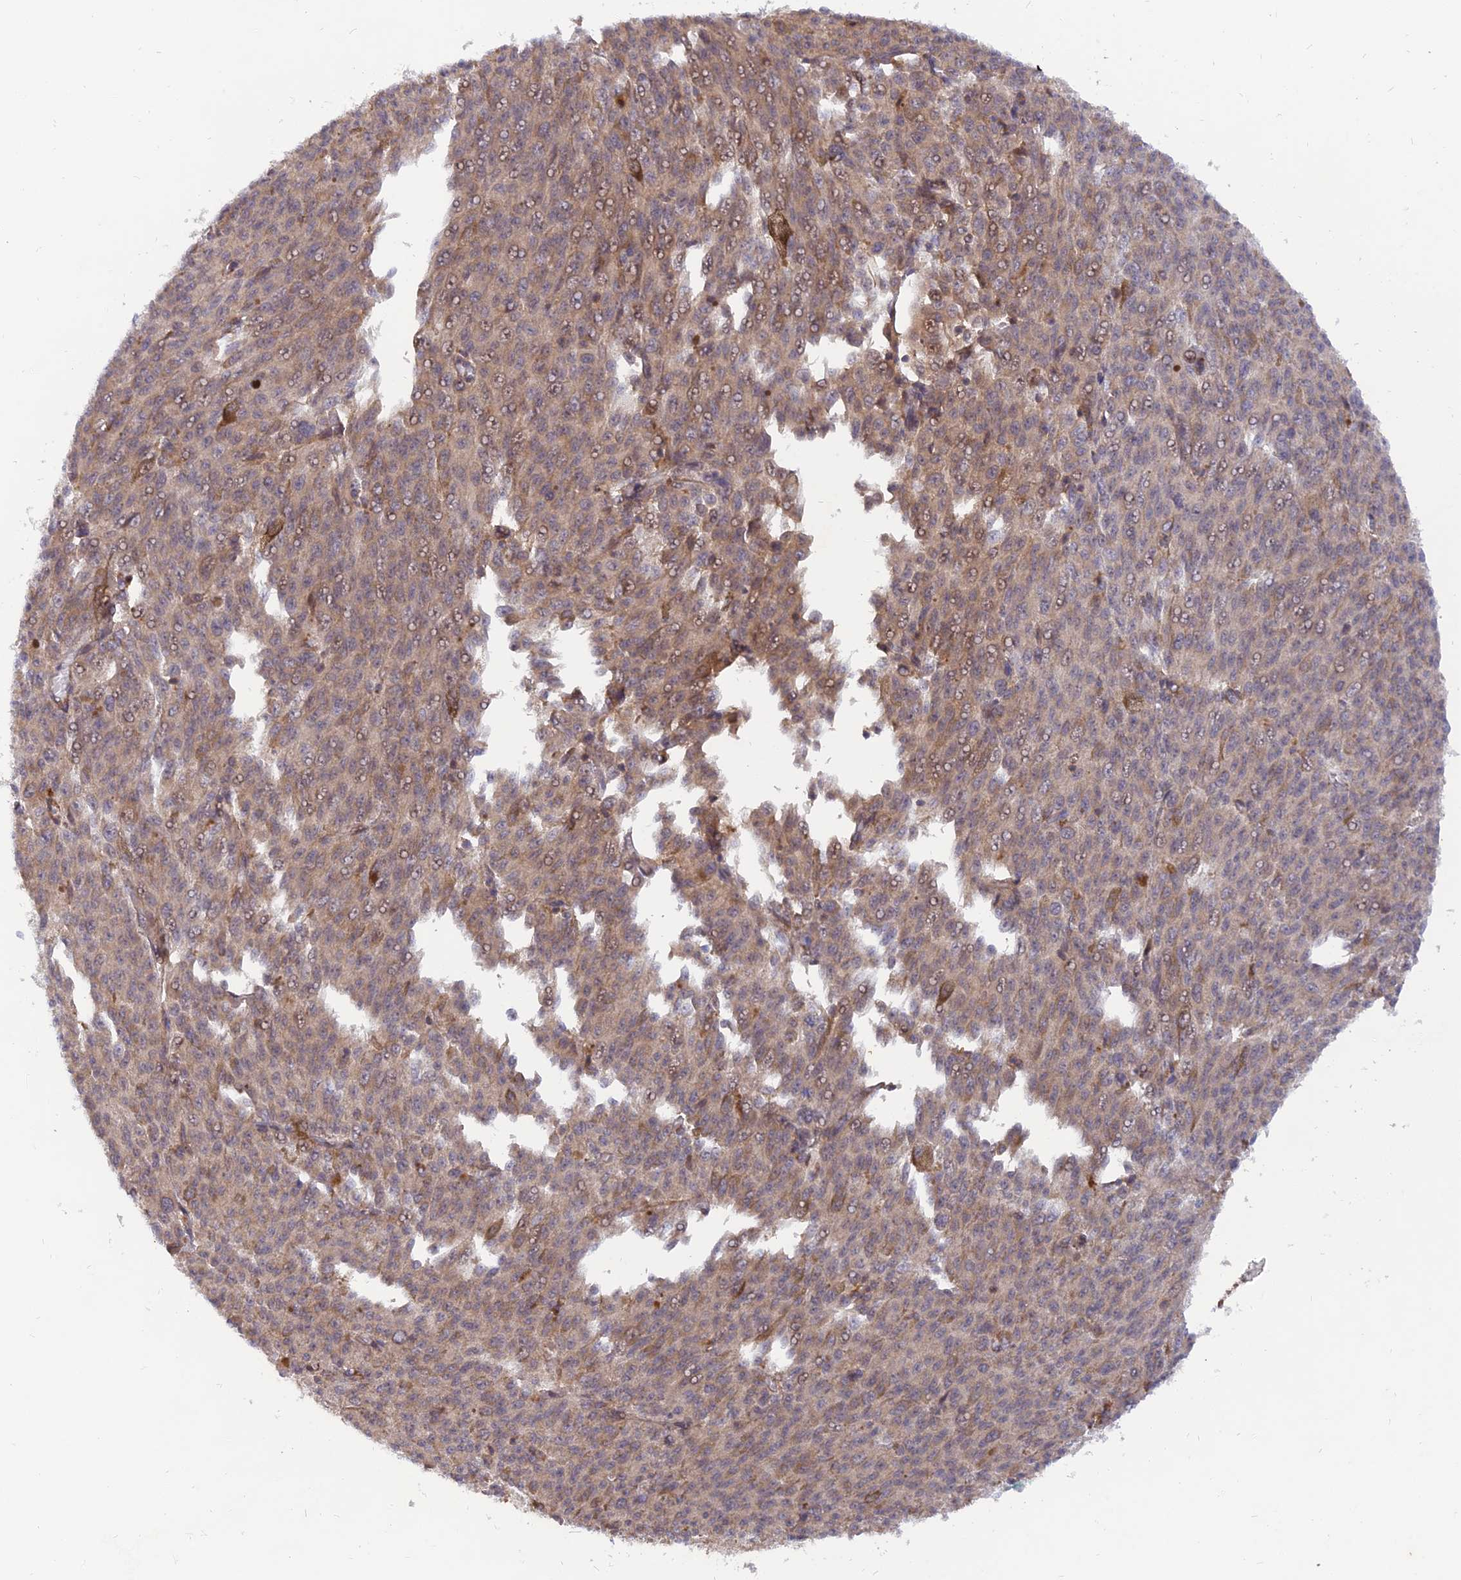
{"staining": {"intensity": "moderate", "quantity": "25%-75%", "location": "cytoplasmic/membranous"}, "tissue": "melanoma", "cell_type": "Tumor cells", "image_type": "cancer", "snomed": [{"axis": "morphology", "description": "Malignant melanoma, NOS"}, {"axis": "topography", "description": "Skin"}], "caption": "IHC (DAB) staining of melanoma displays moderate cytoplasmic/membranous protein expression in approximately 25%-75% of tumor cells.", "gene": "WDR41", "patient": {"sex": "female", "age": 52}}